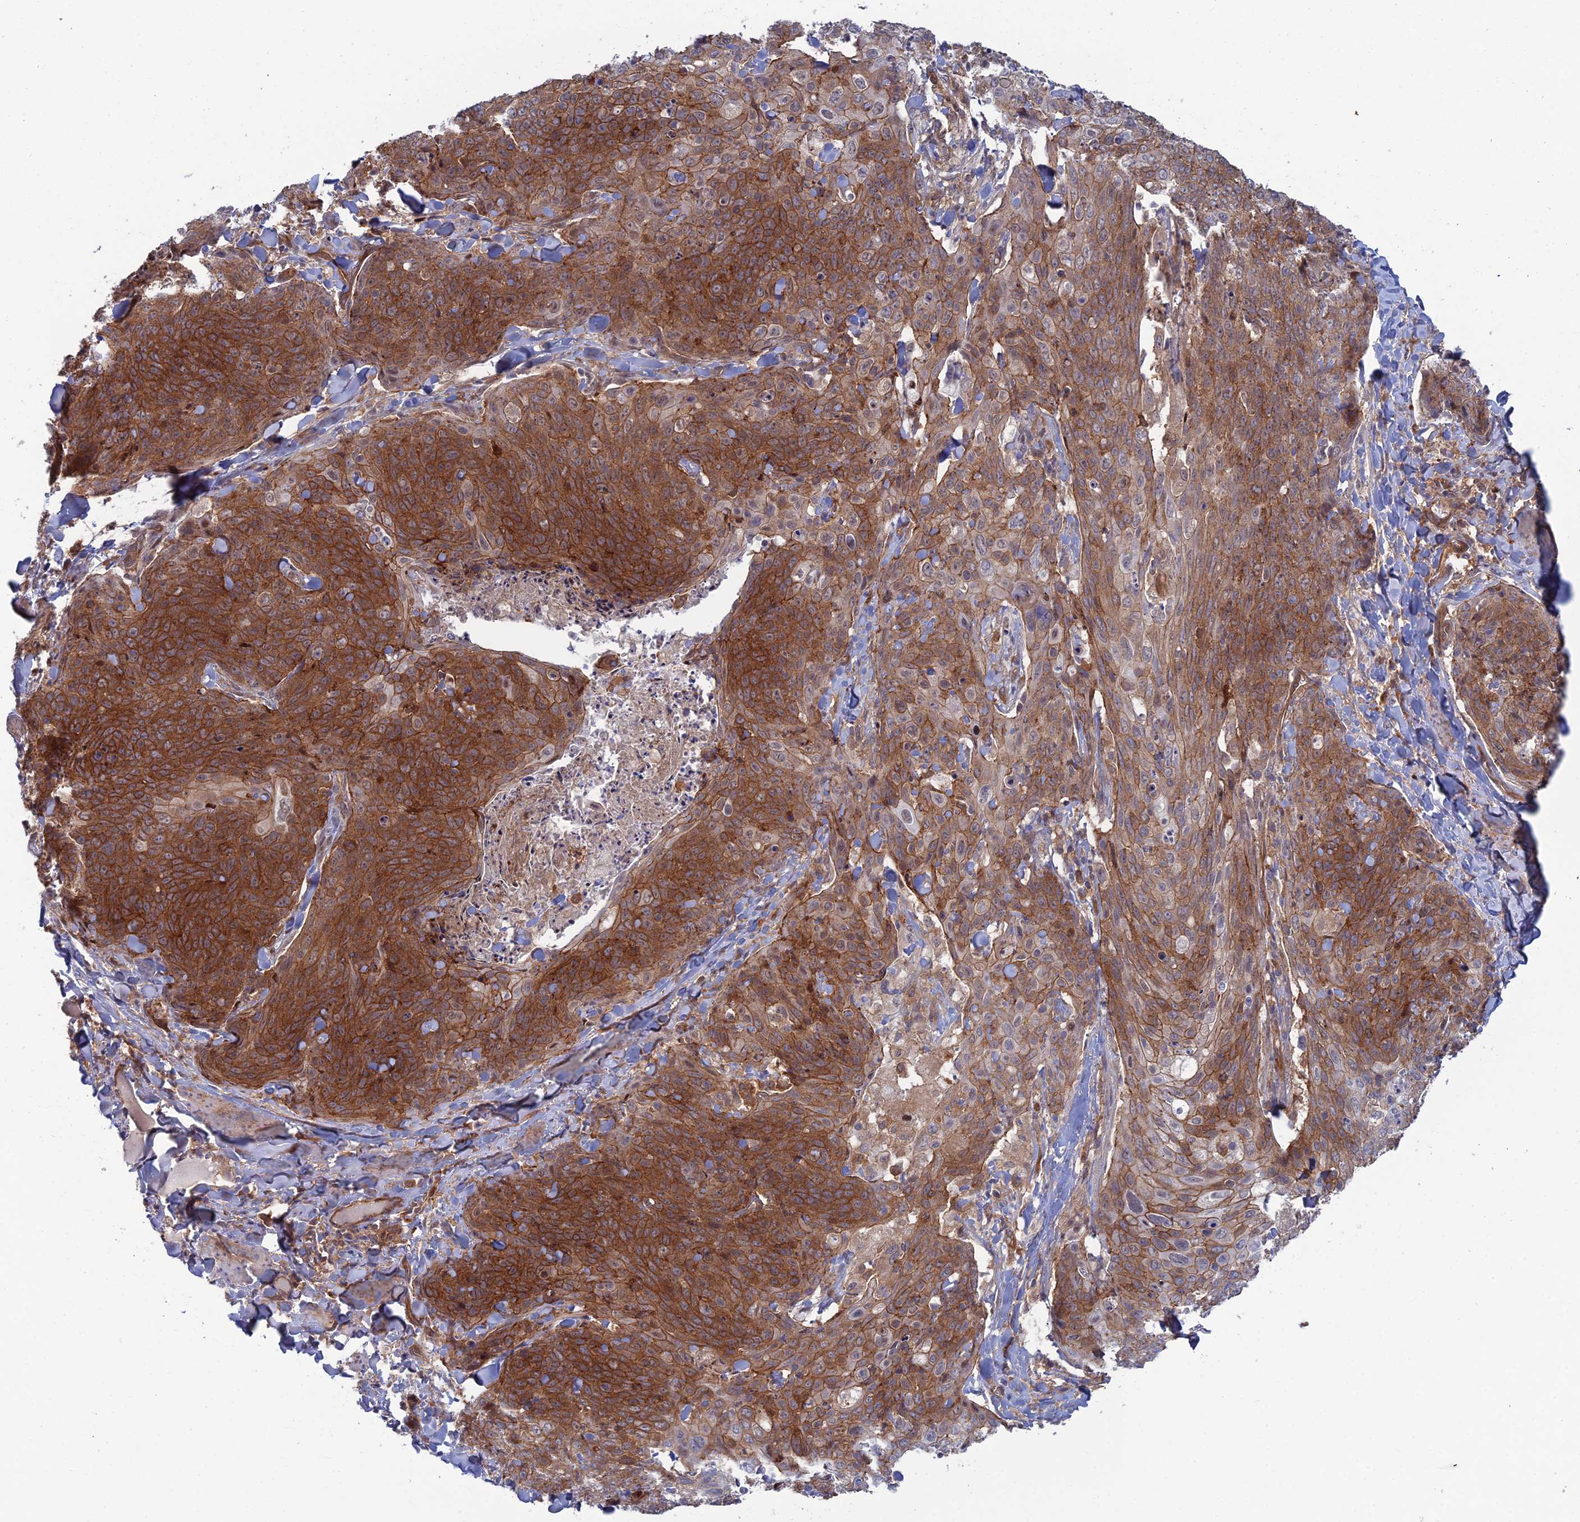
{"staining": {"intensity": "moderate", "quantity": ">75%", "location": "cytoplasmic/membranous"}, "tissue": "skin cancer", "cell_type": "Tumor cells", "image_type": "cancer", "snomed": [{"axis": "morphology", "description": "Squamous cell carcinoma, NOS"}, {"axis": "topography", "description": "Skin"}, {"axis": "topography", "description": "Vulva"}], "caption": "Skin squamous cell carcinoma stained for a protein (brown) shows moderate cytoplasmic/membranous positive staining in approximately >75% of tumor cells.", "gene": "ABHD1", "patient": {"sex": "female", "age": 85}}